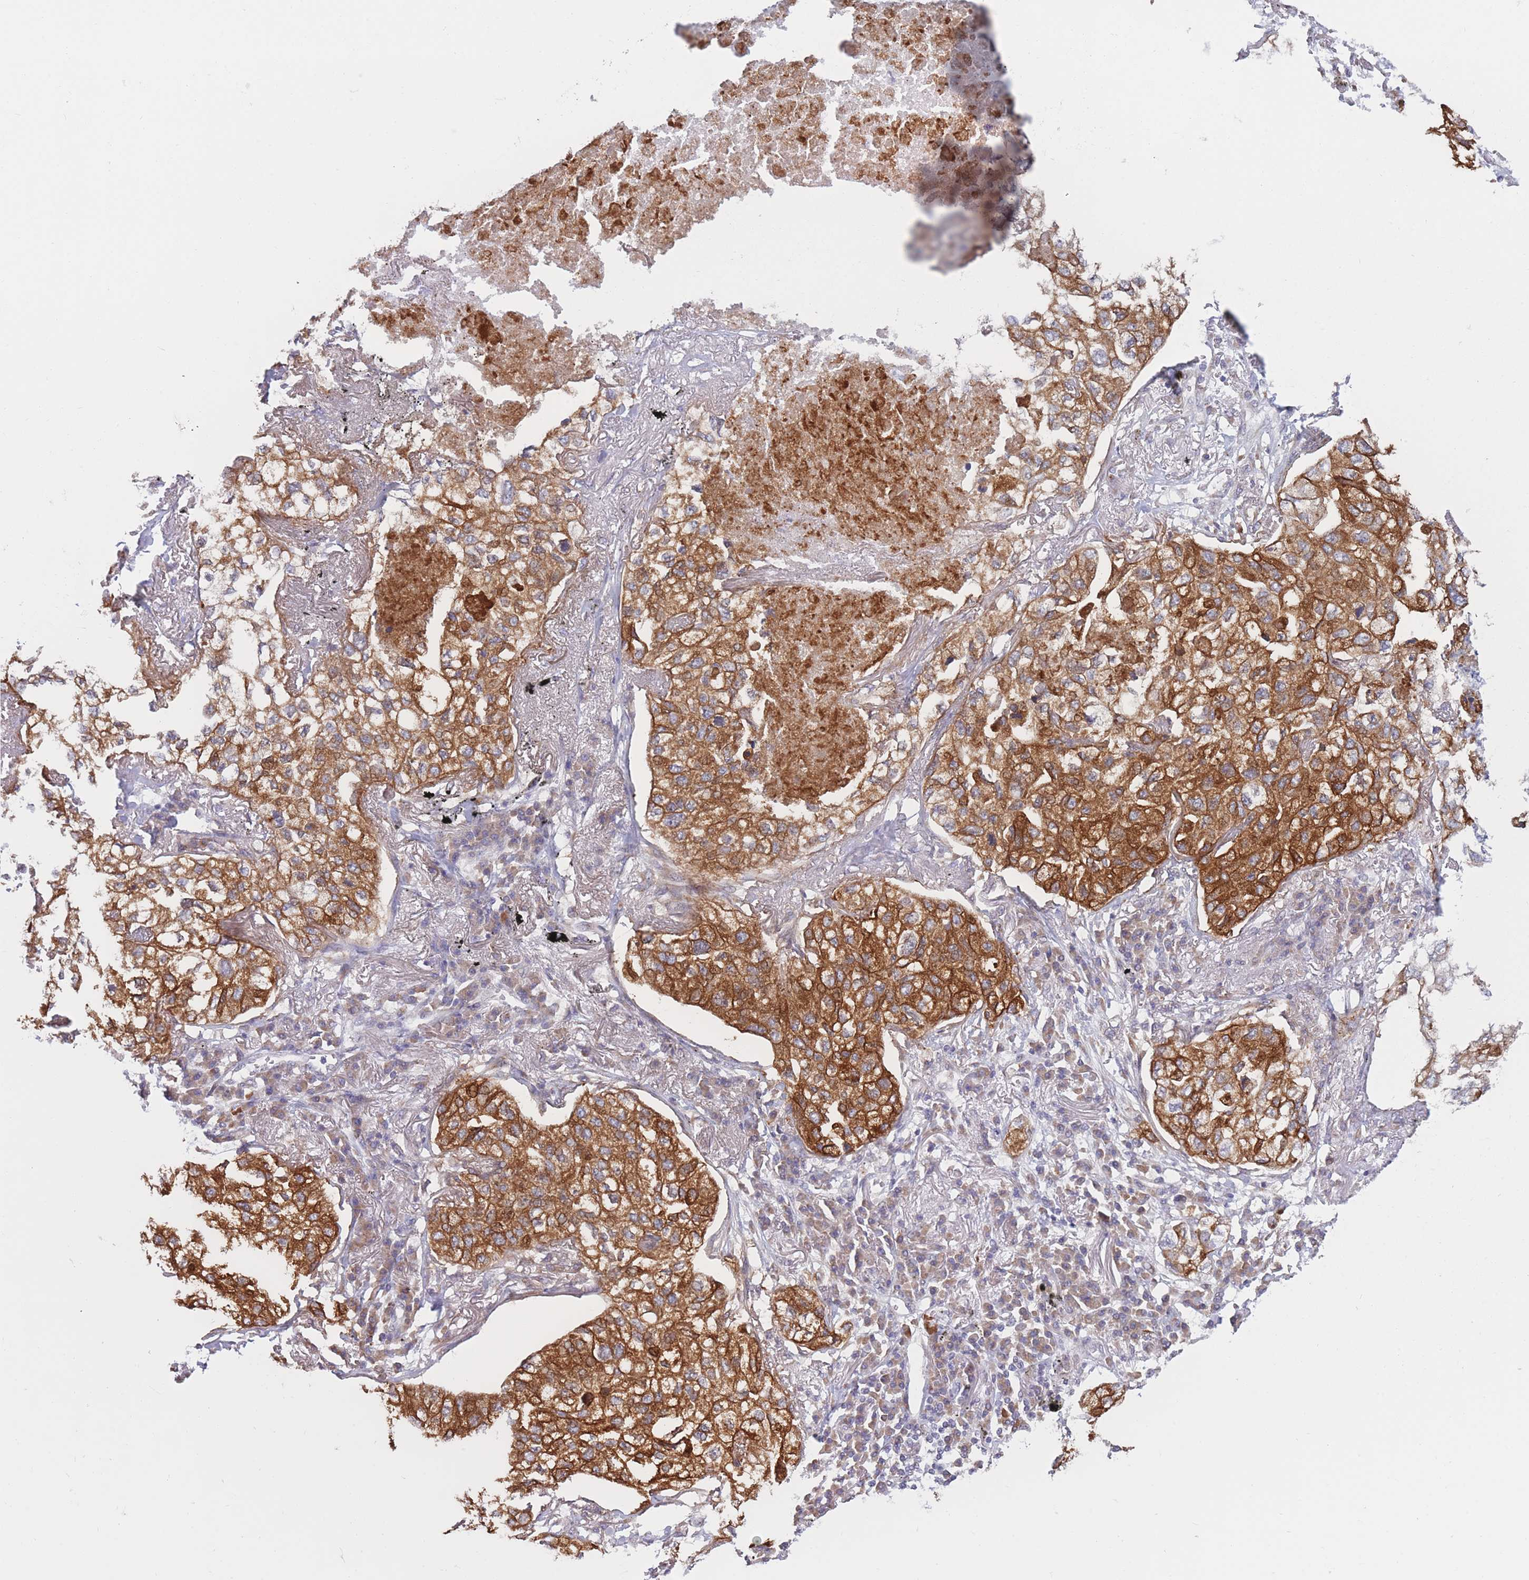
{"staining": {"intensity": "strong", "quantity": ">75%", "location": "cytoplasmic/membranous"}, "tissue": "lung cancer", "cell_type": "Tumor cells", "image_type": "cancer", "snomed": [{"axis": "morphology", "description": "Adenocarcinoma, NOS"}, {"axis": "topography", "description": "Lung"}], "caption": "Lung cancer (adenocarcinoma) tissue displays strong cytoplasmic/membranous staining in about >75% of tumor cells, visualized by immunohistochemistry.", "gene": "COL27A1", "patient": {"sex": "male", "age": 65}}